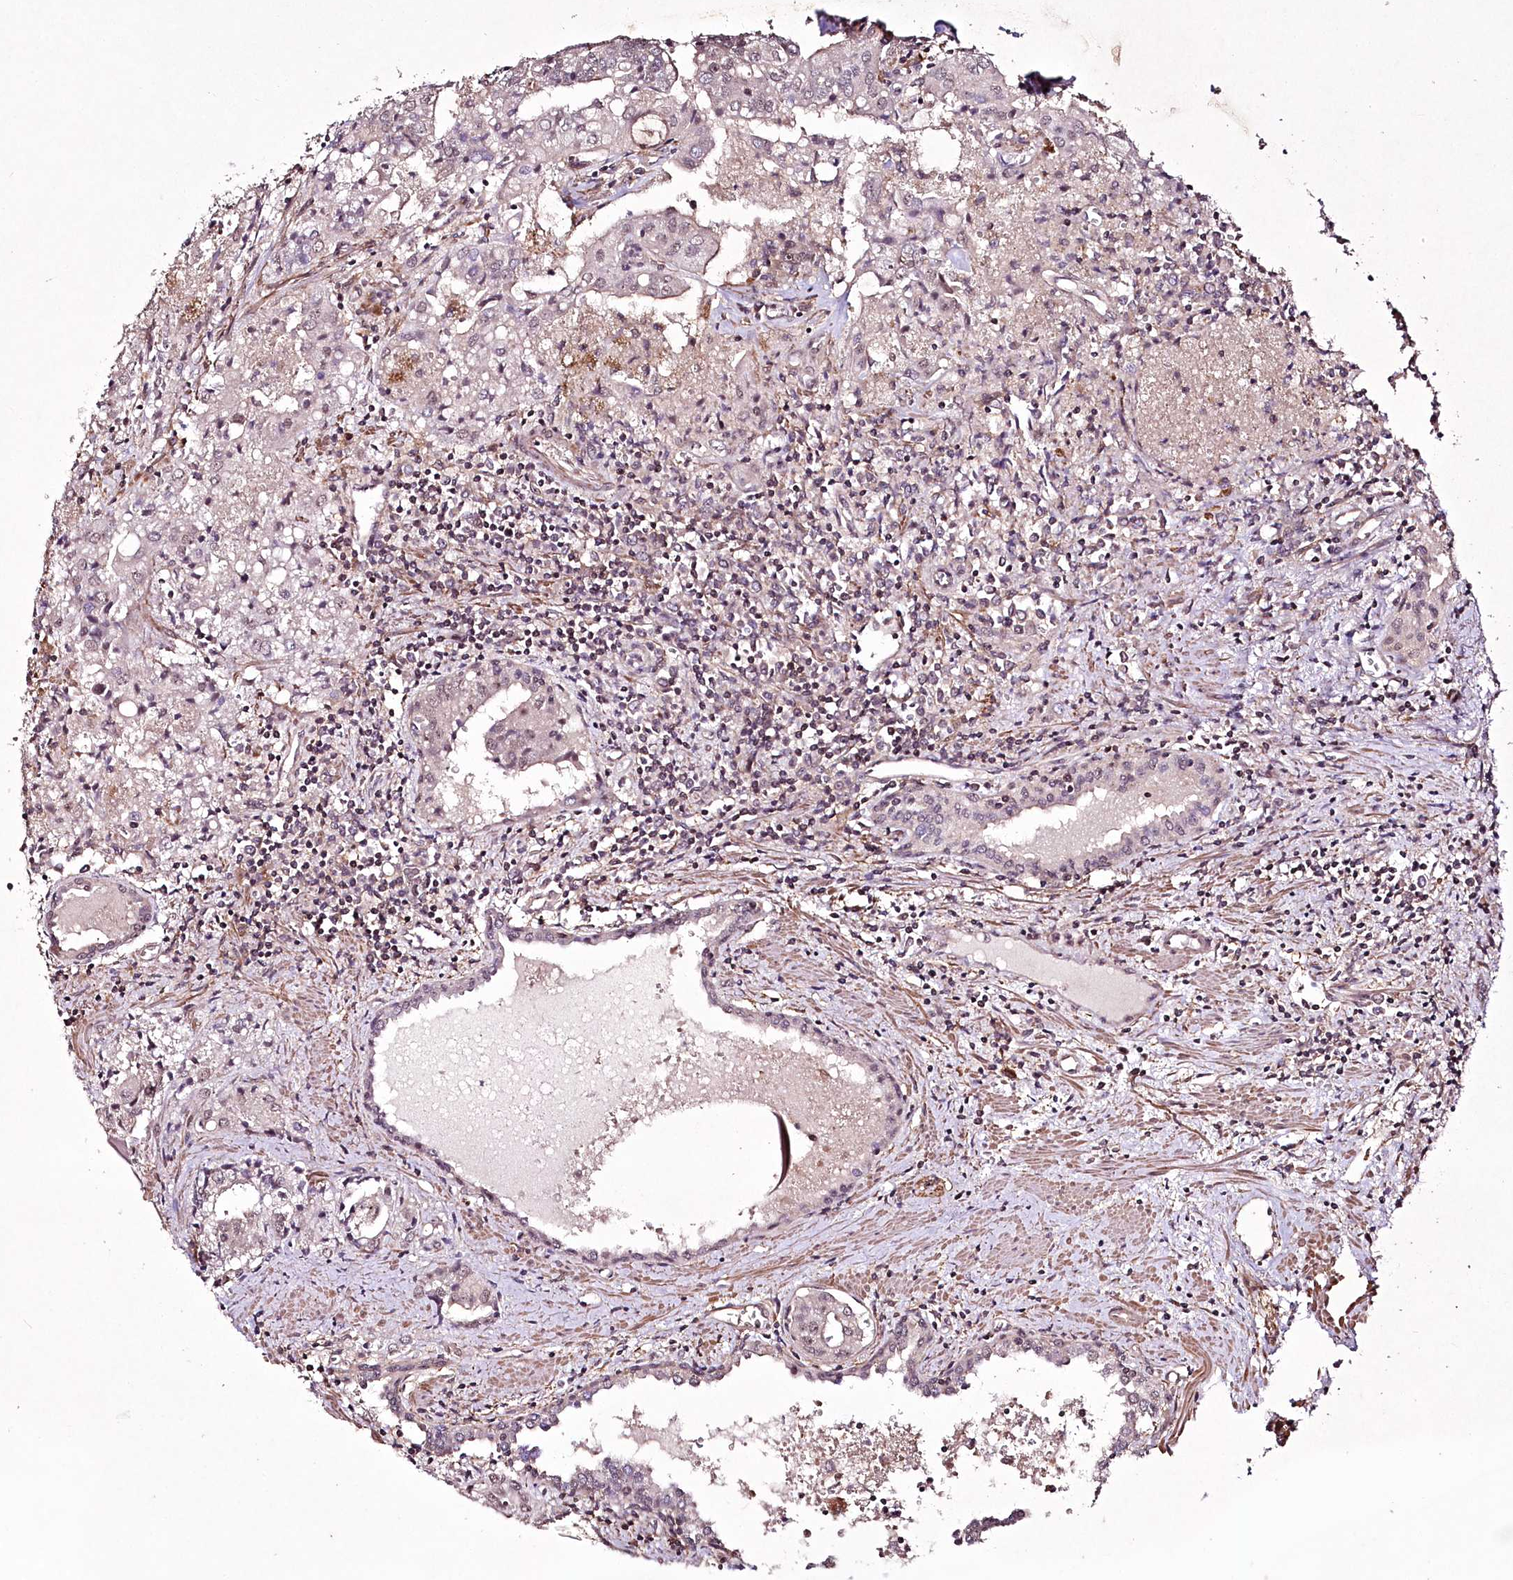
{"staining": {"intensity": "weak", "quantity": "<25%", "location": "nuclear"}, "tissue": "prostate cancer", "cell_type": "Tumor cells", "image_type": "cancer", "snomed": [{"axis": "morphology", "description": "Adenocarcinoma, High grade"}, {"axis": "topography", "description": "Prostate"}], "caption": "Immunohistochemistry micrograph of human prostate cancer (high-grade adenocarcinoma) stained for a protein (brown), which displays no expression in tumor cells.", "gene": "CCDC59", "patient": {"sex": "male", "age": 68}}